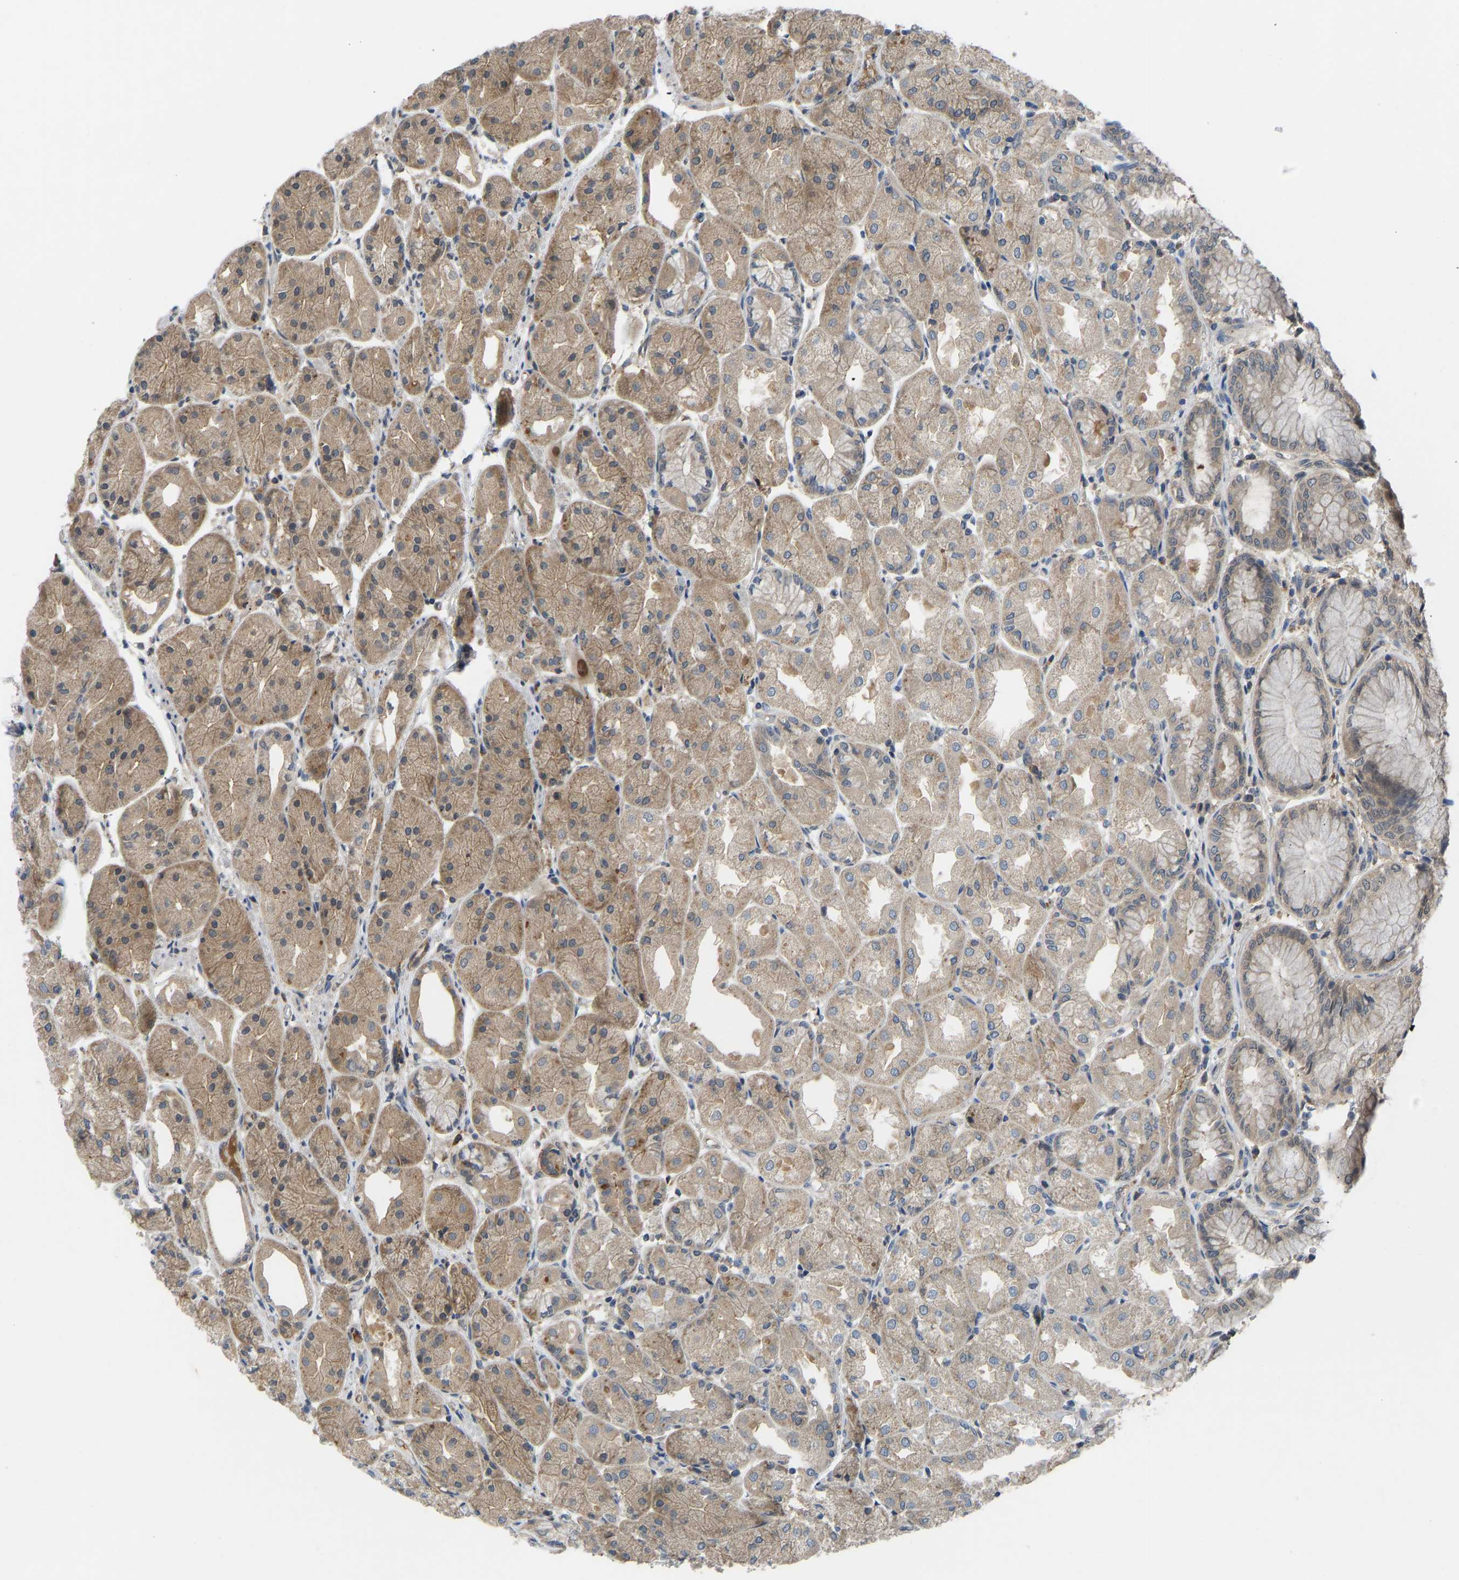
{"staining": {"intensity": "weak", "quantity": ">75%", "location": "cytoplasmic/membranous"}, "tissue": "stomach", "cell_type": "Glandular cells", "image_type": "normal", "snomed": [{"axis": "morphology", "description": "Normal tissue, NOS"}, {"axis": "topography", "description": "Stomach, upper"}], "caption": "Immunohistochemical staining of benign human stomach displays low levels of weak cytoplasmic/membranous staining in about >75% of glandular cells.", "gene": "ZNF251", "patient": {"sex": "male", "age": 72}}